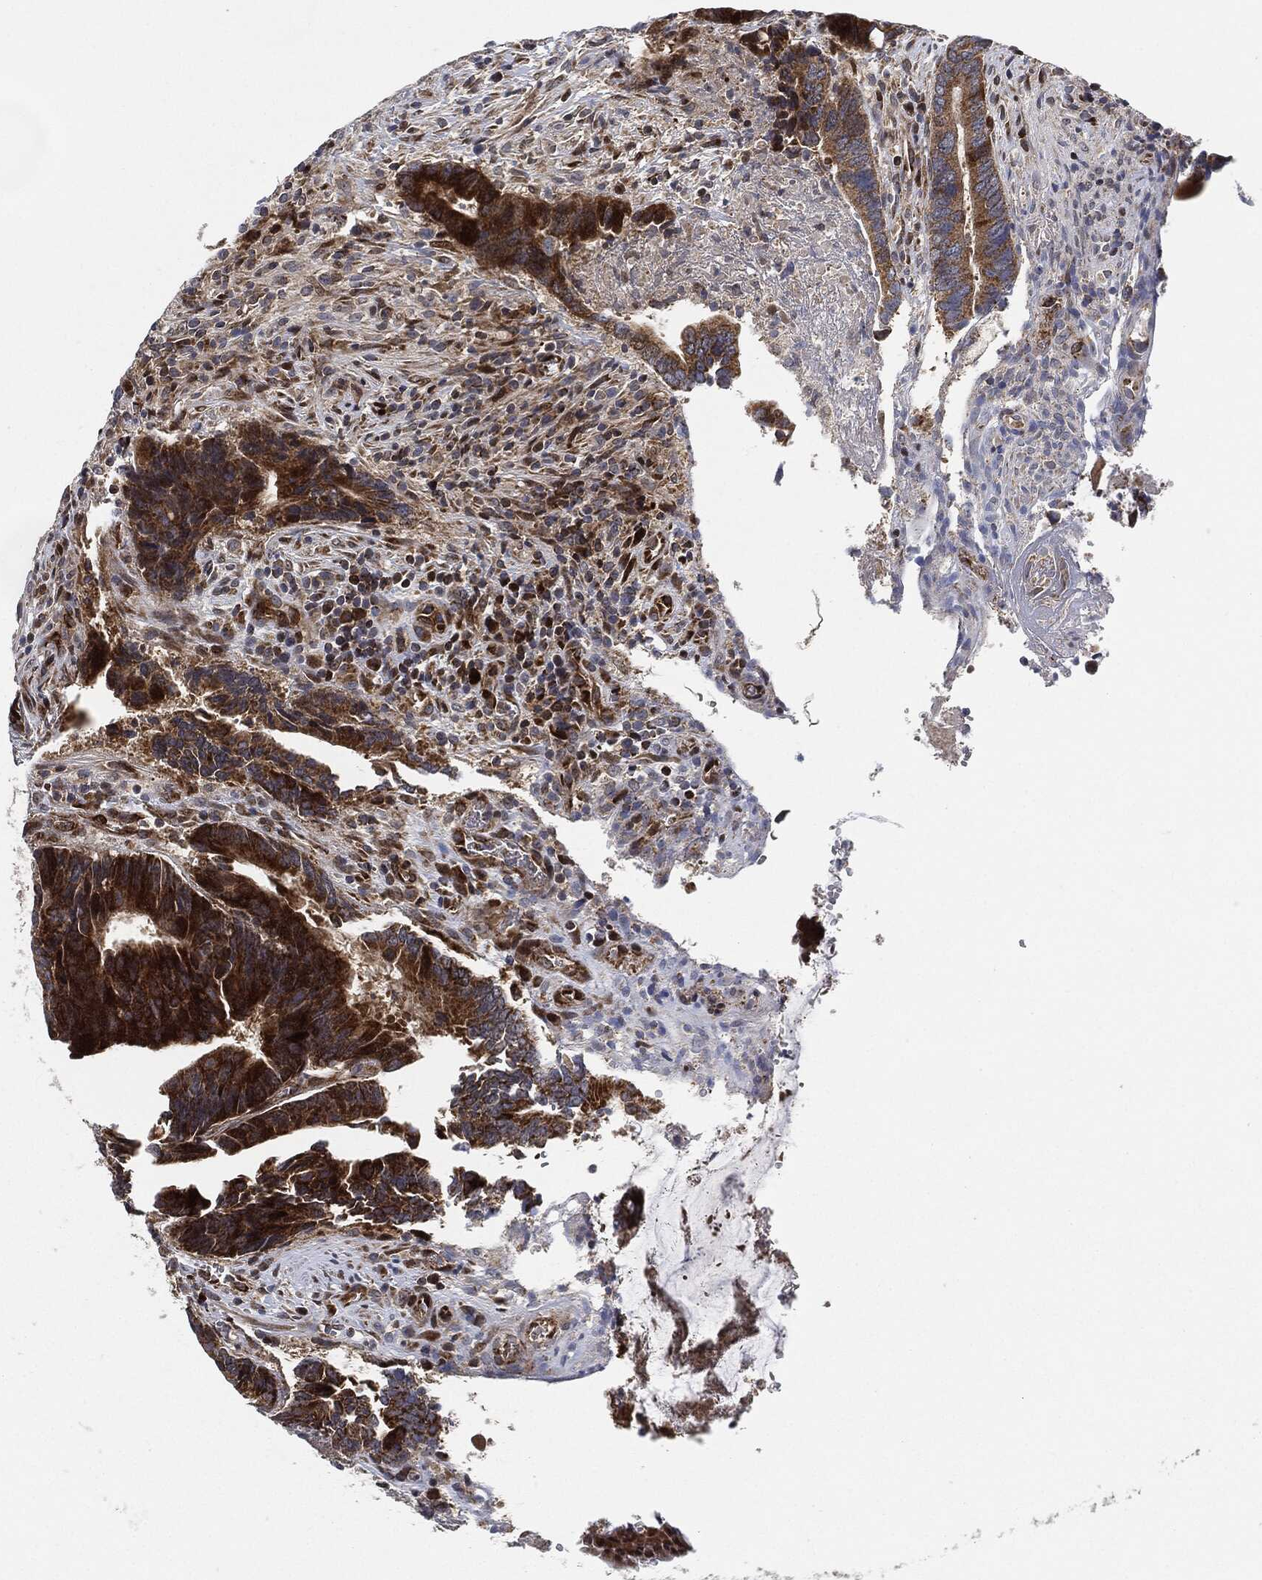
{"staining": {"intensity": "strong", "quantity": ">75%", "location": "cytoplasmic/membranous"}, "tissue": "colorectal cancer", "cell_type": "Tumor cells", "image_type": "cancer", "snomed": [{"axis": "morphology", "description": "Adenocarcinoma, NOS"}, {"axis": "topography", "description": "Colon"}], "caption": "Colorectal cancer stained for a protein (brown) reveals strong cytoplasmic/membranous positive expression in about >75% of tumor cells.", "gene": "RNASEL", "patient": {"sex": "male", "age": 75}}